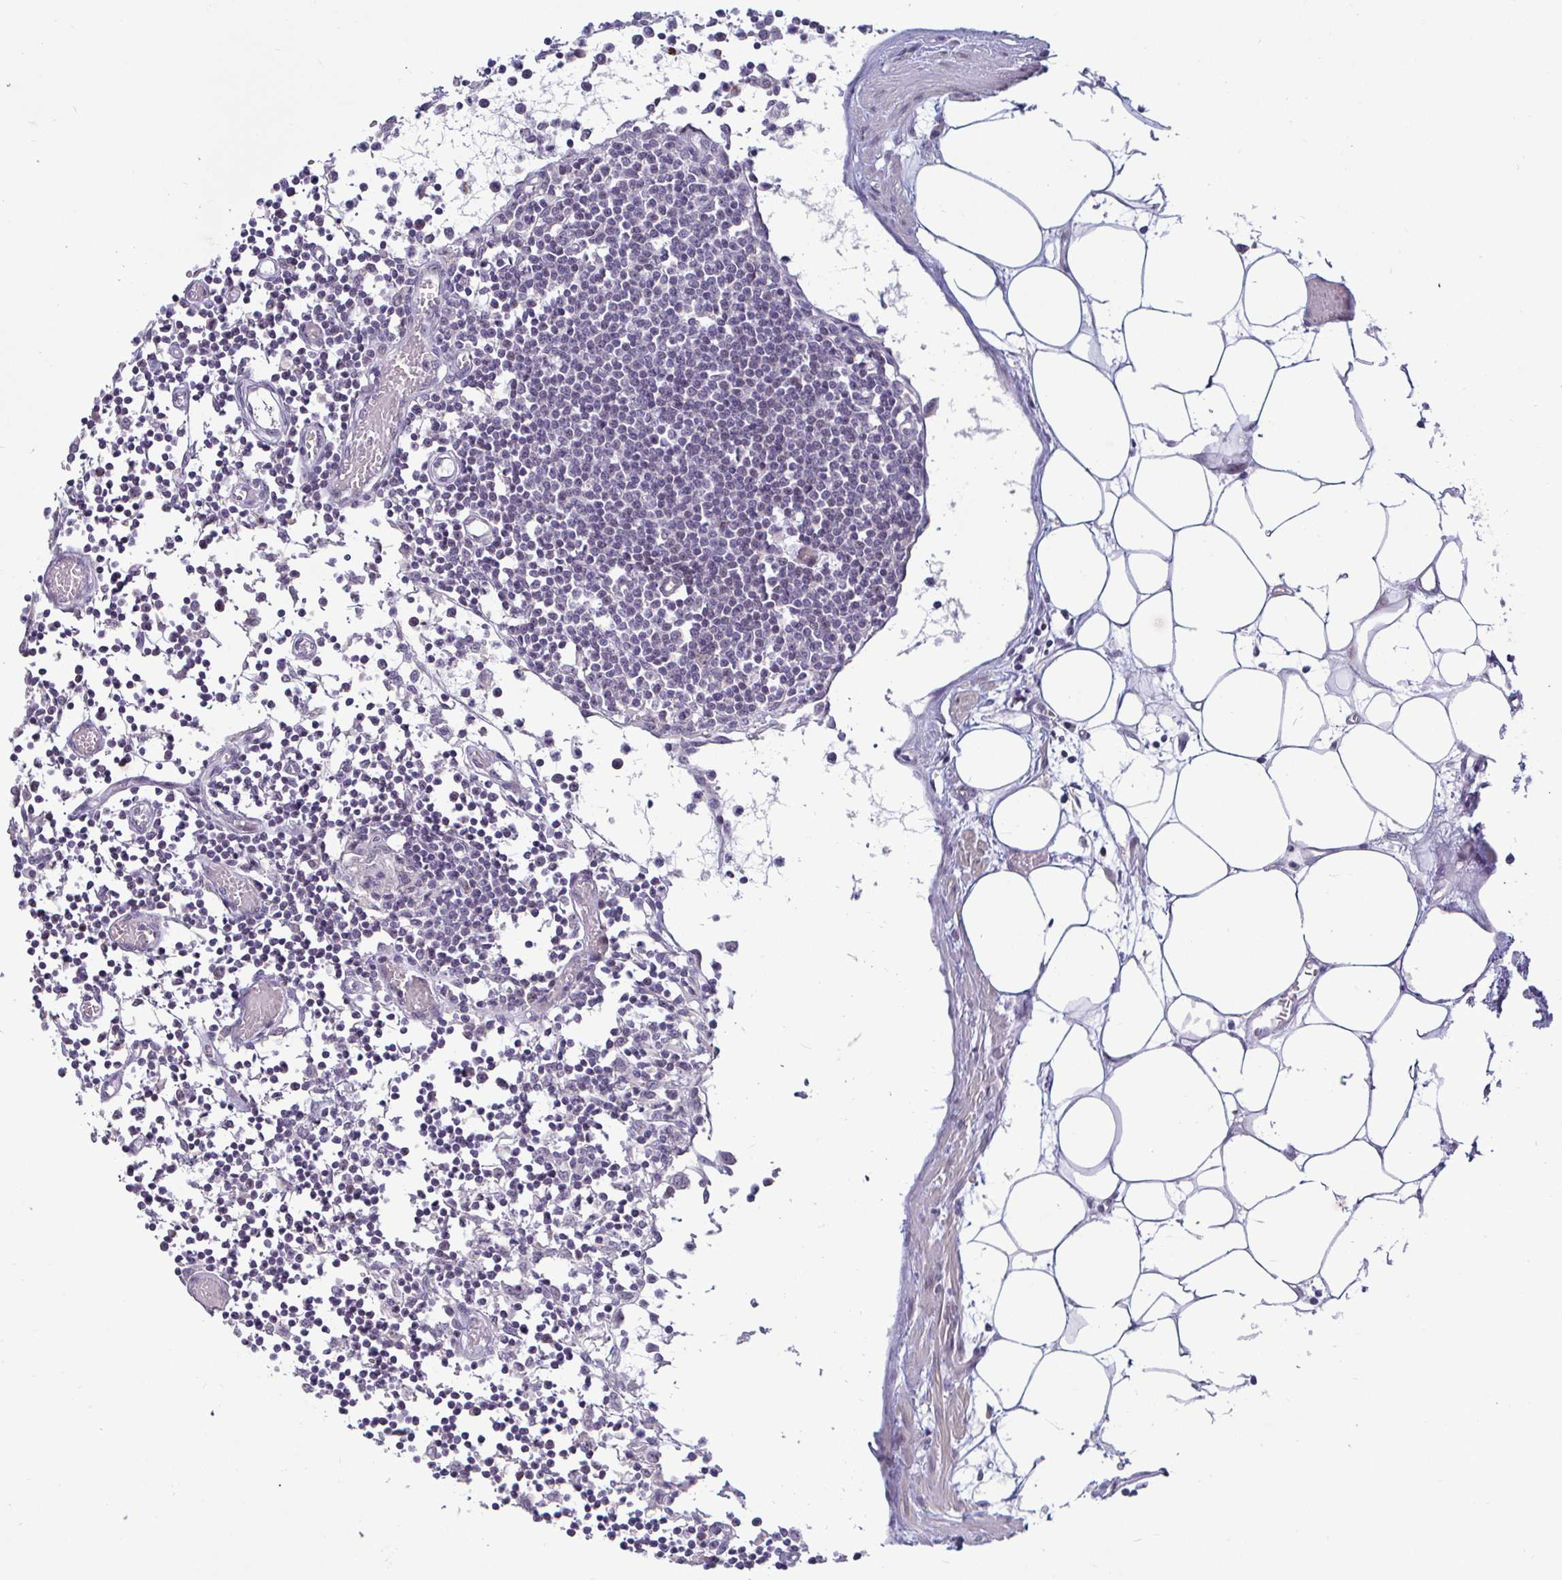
{"staining": {"intensity": "negative", "quantity": "none", "location": "none"}, "tissue": "lymph node", "cell_type": "Non-germinal center cells", "image_type": "normal", "snomed": [{"axis": "morphology", "description": "Normal tissue, NOS"}, {"axis": "topography", "description": "Lymph node"}], "caption": "DAB (3,3'-diaminobenzidine) immunohistochemical staining of unremarkable lymph node shows no significant staining in non-germinal center cells. (DAB immunohistochemistry (IHC), high magnification).", "gene": "GSTM1", "patient": {"sex": "male", "age": 66}}